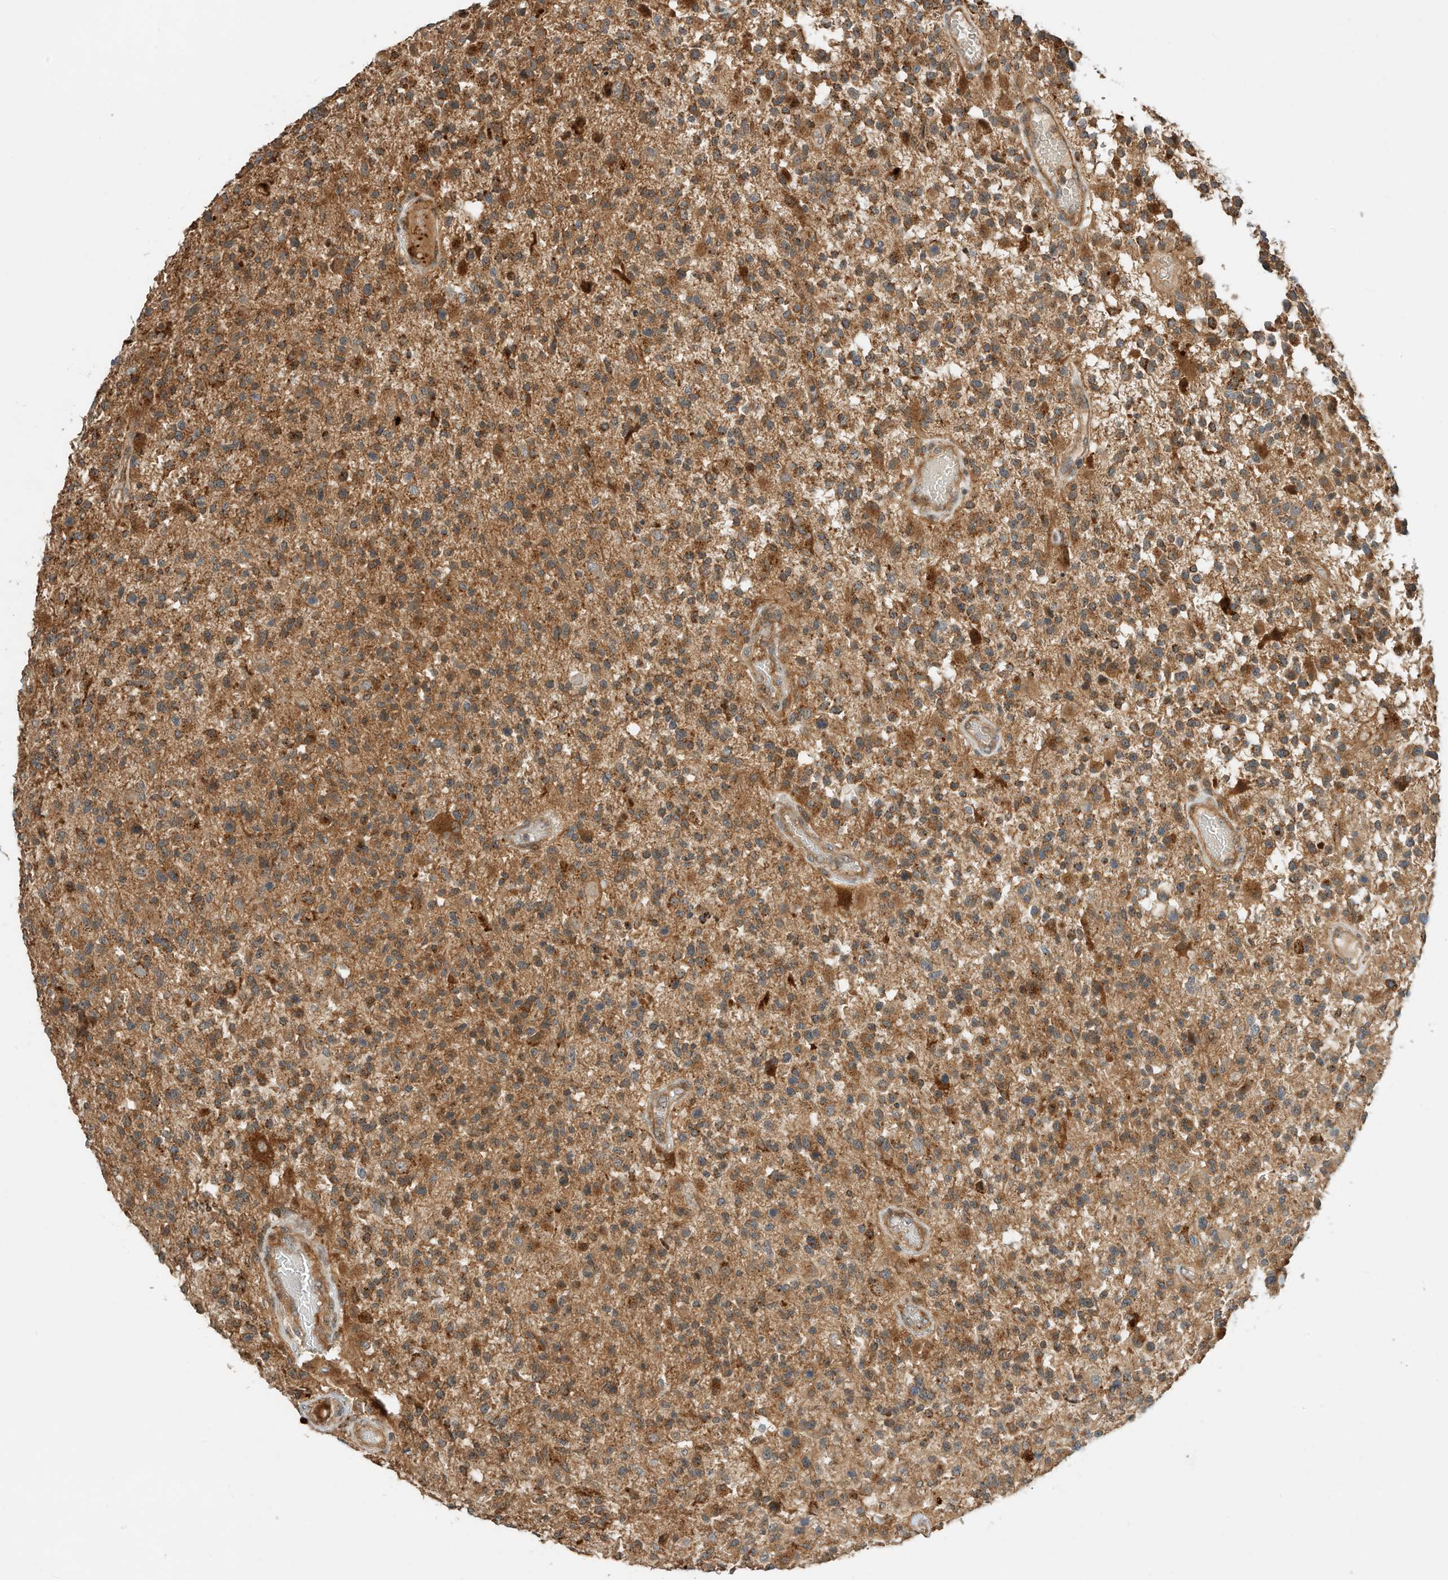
{"staining": {"intensity": "moderate", "quantity": ">75%", "location": "cytoplasmic/membranous"}, "tissue": "glioma", "cell_type": "Tumor cells", "image_type": "cancer", "snomed": [{"axis": "morphology", "description": "Glioma, malignant, High grade"}, {"axis": "morphology", "description": "Glioblastoma, NOS"}, {"axis": "topography", "description": "Brain"}], "caption": "IHC photomicrograph of glioma stained for a protein (brown), which displays medium levels of moderate cytoplasmic/membranous positivity in approximately >75% of tumor cells.", "gene": "CPAMD8", "patient": {"sex": "male", "age": 60}}